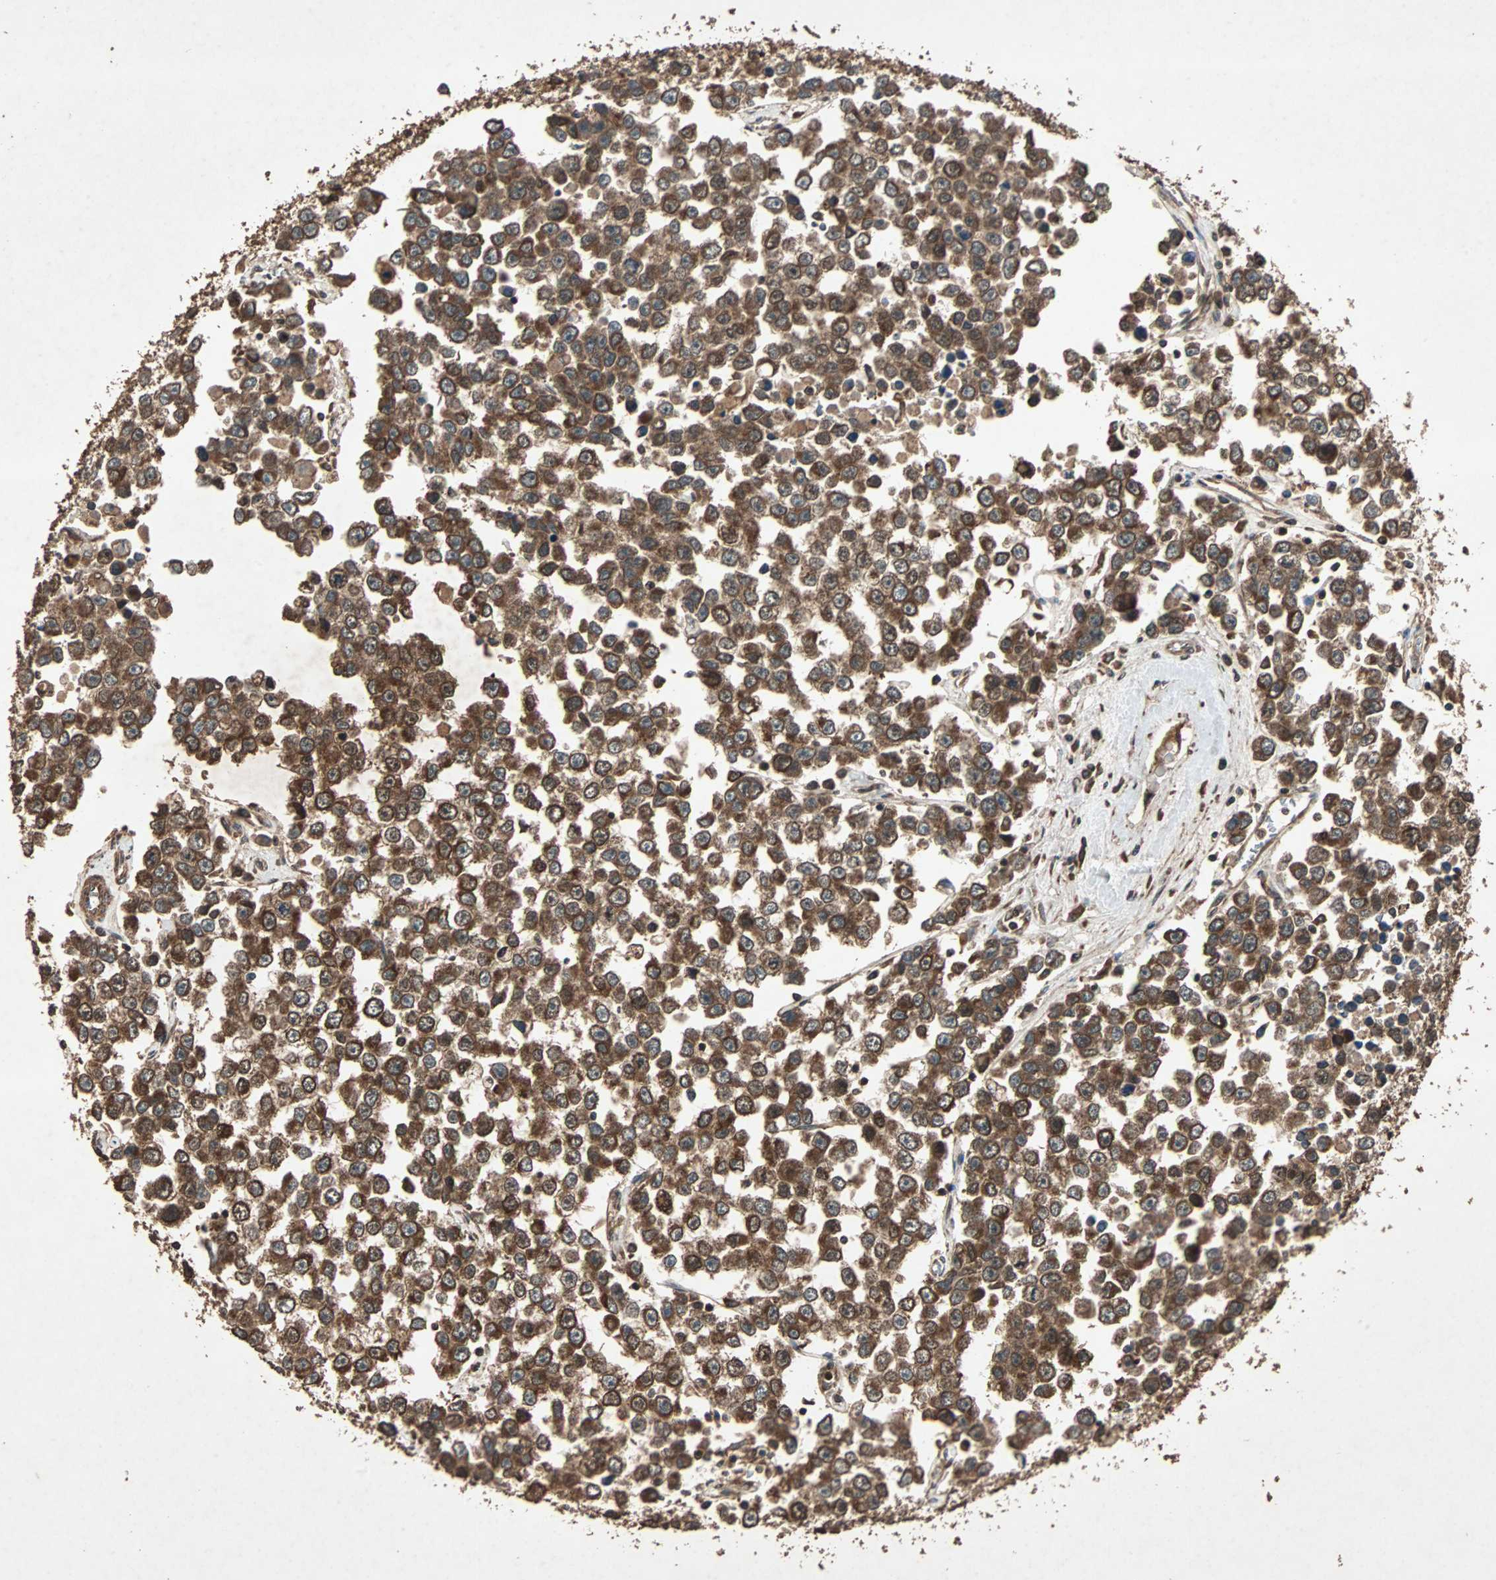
{"staining": {"intensity": "strong", "quantity": ">75%", "location": "cytoplasmic/membranous"}, "tissue": "testis cancer", "cell_type": "Tumor cells", "image_type": "cancer", "snomed": [{"axis": "morphology", "description": "Seminoma, NOS"}, {"axis": "morphology", "description": "Carcinoma, Embryonal, NOS"}, {"axis": "topography", "description": "Testis"}], "caption": "Testis cancer (seminoma) stained with immunohistochemistry (IHC) reveals strong cytoplasmic/membranous staining in approximately >75% of tumor cells. Nuclei are stained in blue.", "gene": "LAMTOR5", "patient": {"sex": "male", "age": 52}}